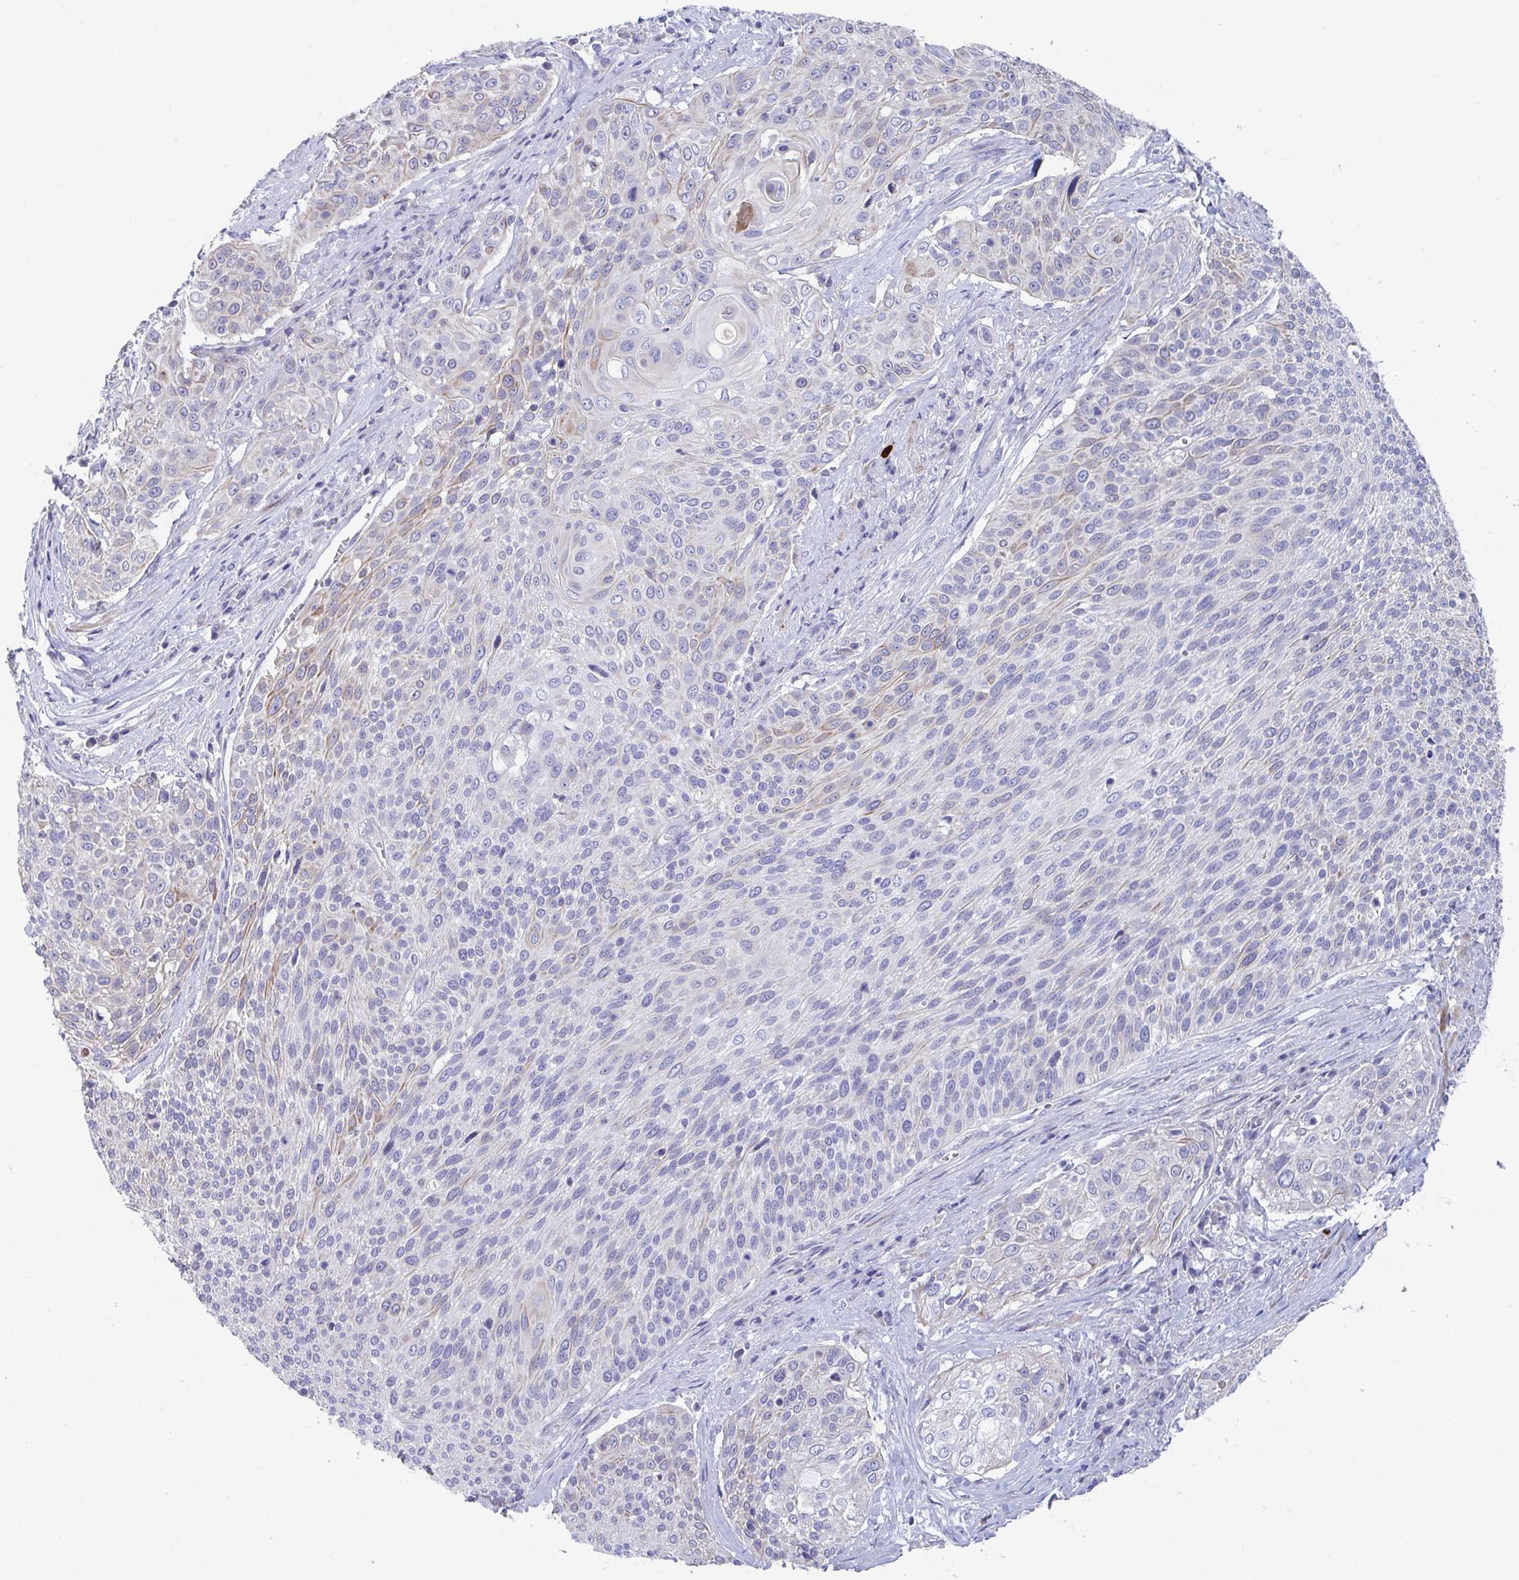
{"staining": {"intensity": "weak", "quantity": "<25%", "location": "cytoplasmic/membranous"}, "tissue": "cervical cancer", "cell_type": "Tumor cells", "image_type": "cancer", "snomed": [{"axis": "morphology", "description": "Squamous cell carcinoma, NOS"}, {"axis": "topography", "description": "Cervix"}], "caption": "The IHC image has no significant expression in tumor cells of squamous cell carcinoma (cervical) tissue.", "gene": "ZNF561", "patient": {"sex": "female", "age": 31}}